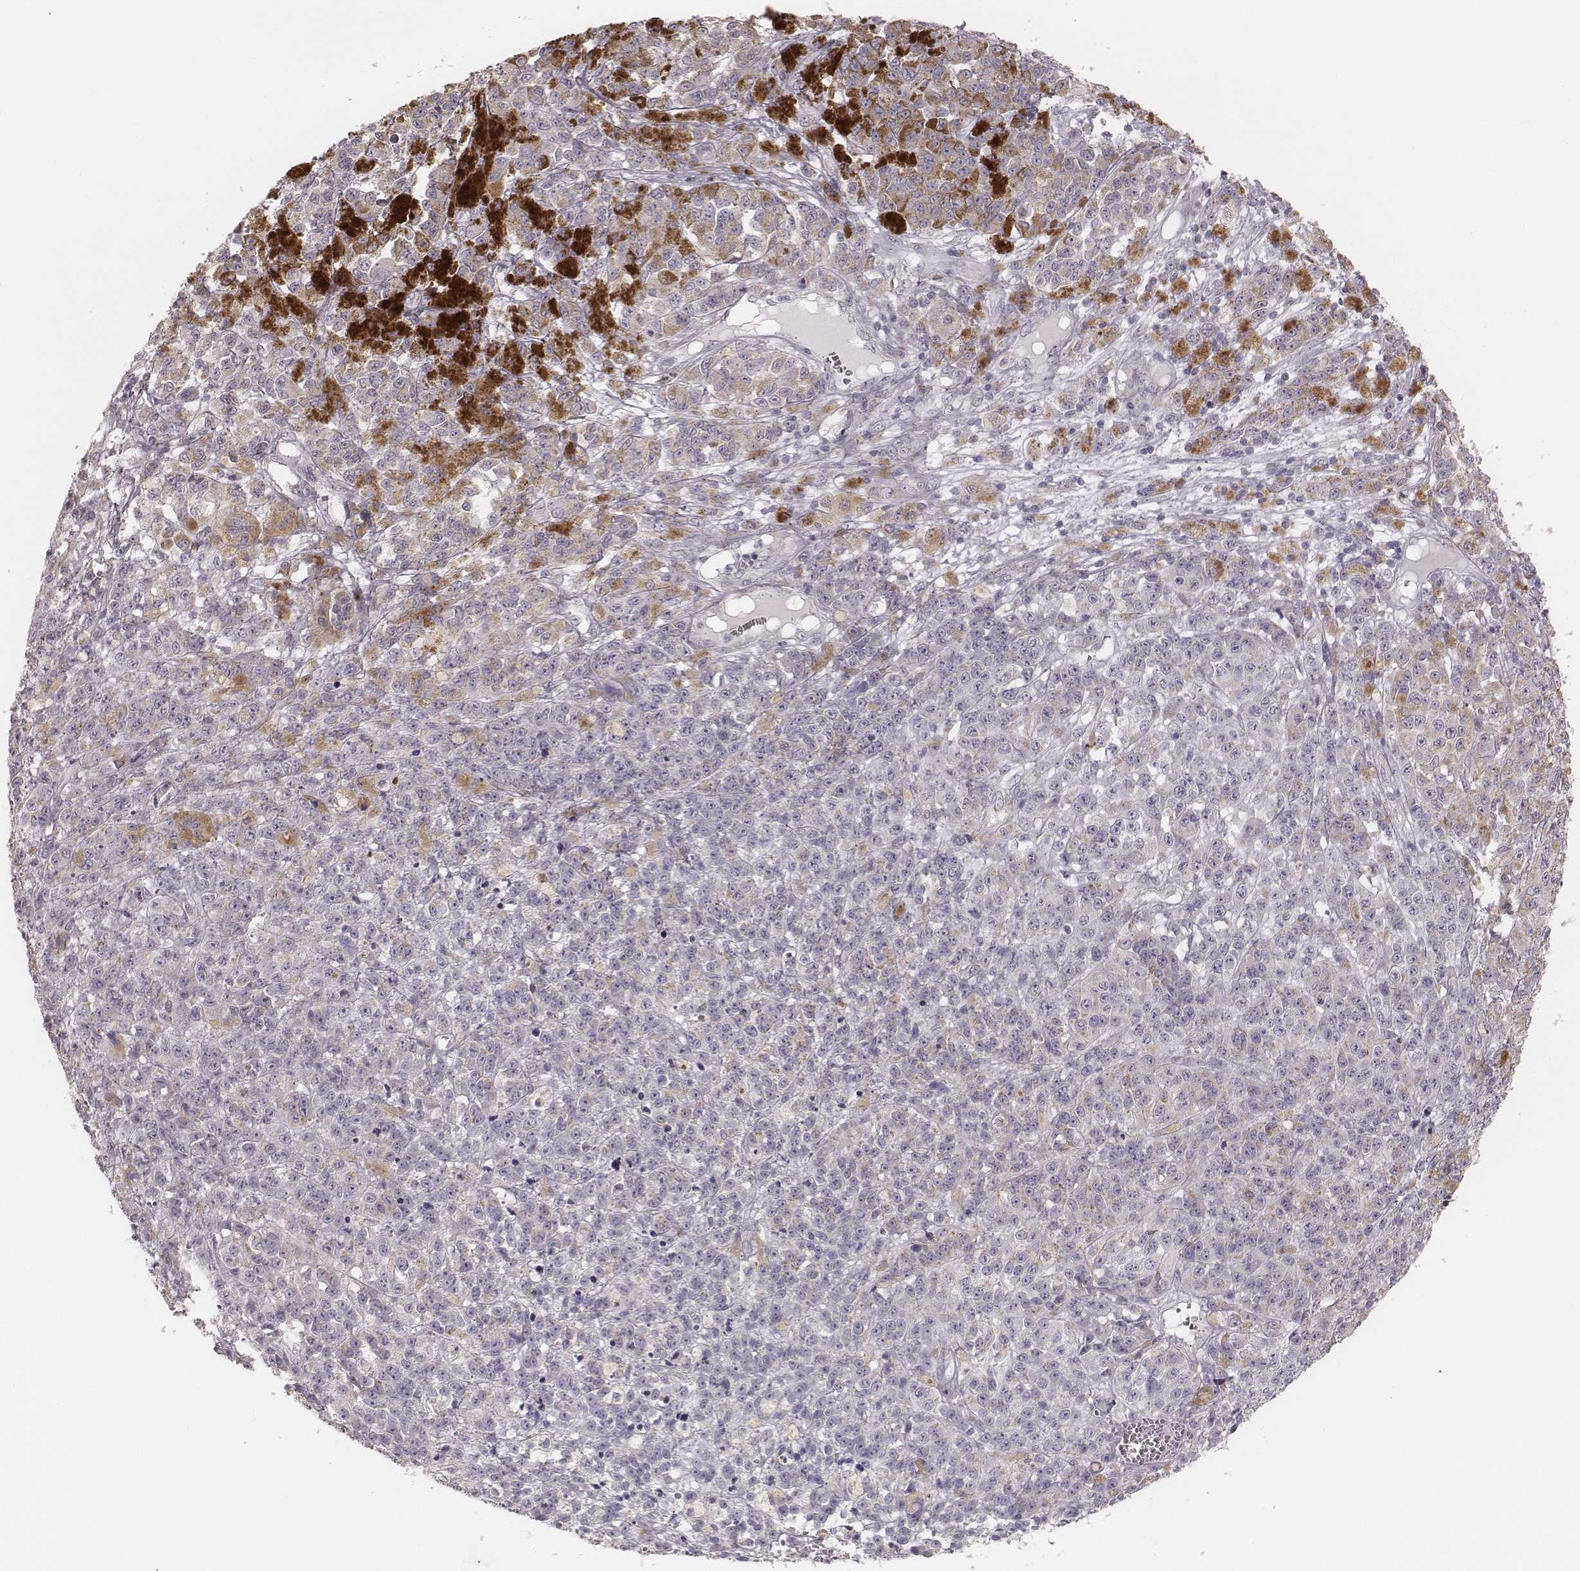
{"staining": {"intensity": "weak", "quantity": ">75%", "location": "cytoplasmic/membranous"}, "tissue": "melanoma", "cell_type": "Tumor cells", "image_type": "cancer", "snomed": [{"axis": "morphology", "description": "Malignant melanoma, NOS"}, {"axis": "topography", "description": "Skin"}], "caption": "Tumor cells show low levels of weak cytoplasmic/membranous expression in approximately >75% of cells in malignant melanoma.", "gene": "KIF5C", "patient": {"sex": "female", "age": 58}}